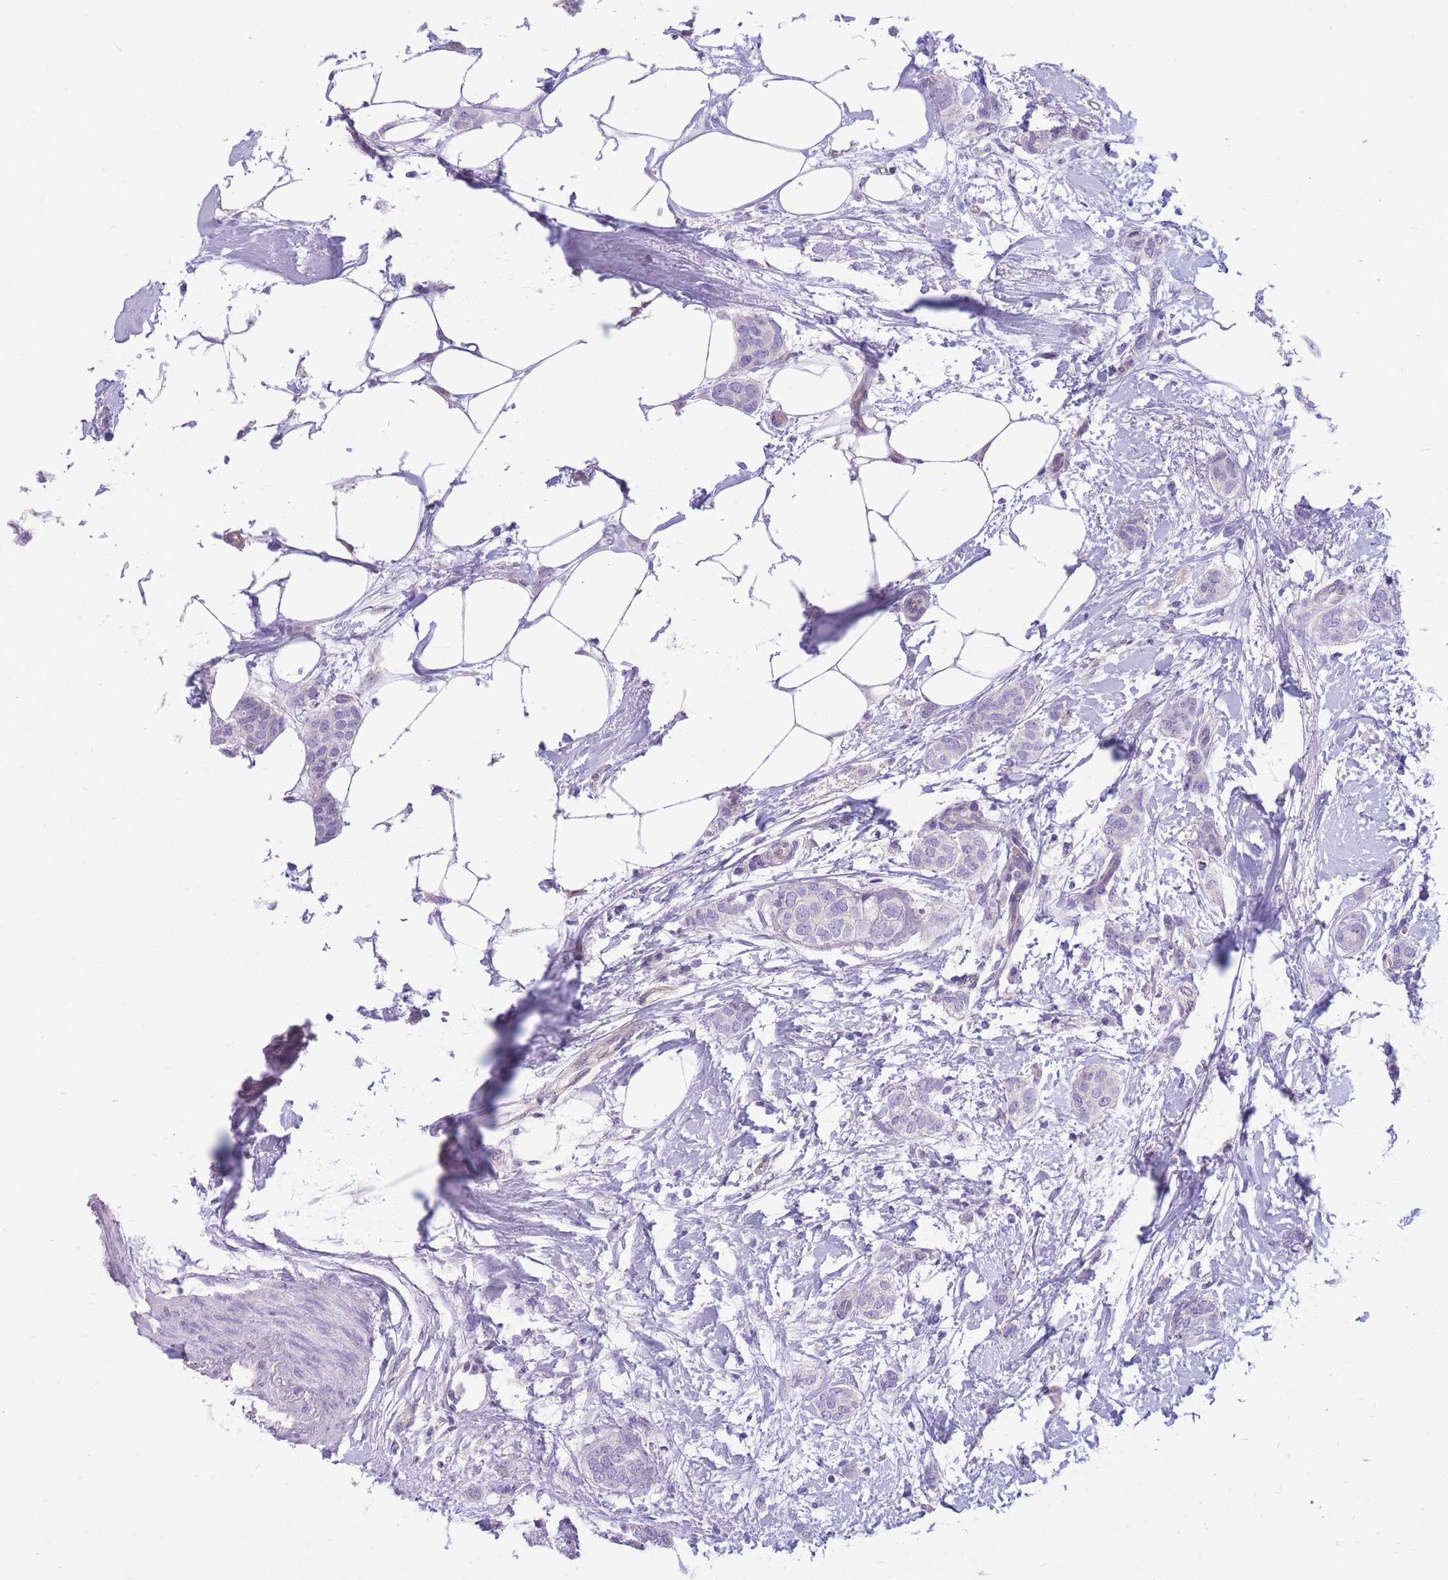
{"staining": {"intensity": "negative", "quantity": "none", "location": "none"}, "tissue": "breast cancer", "cell_type": "Tumor cells", "image_type": "cancer", "snomed": [{"axis": "morphology", "description": "Duct carcinoma"}, {"axis": "topography", "description": "Breast"}], "caption": "Human breast intraductal carcinoma stained for a protein using IHC demonstrates no expression in tumor cells.", "gene": "ZNF311", "patient": {"sex": "female", "age": 72}}